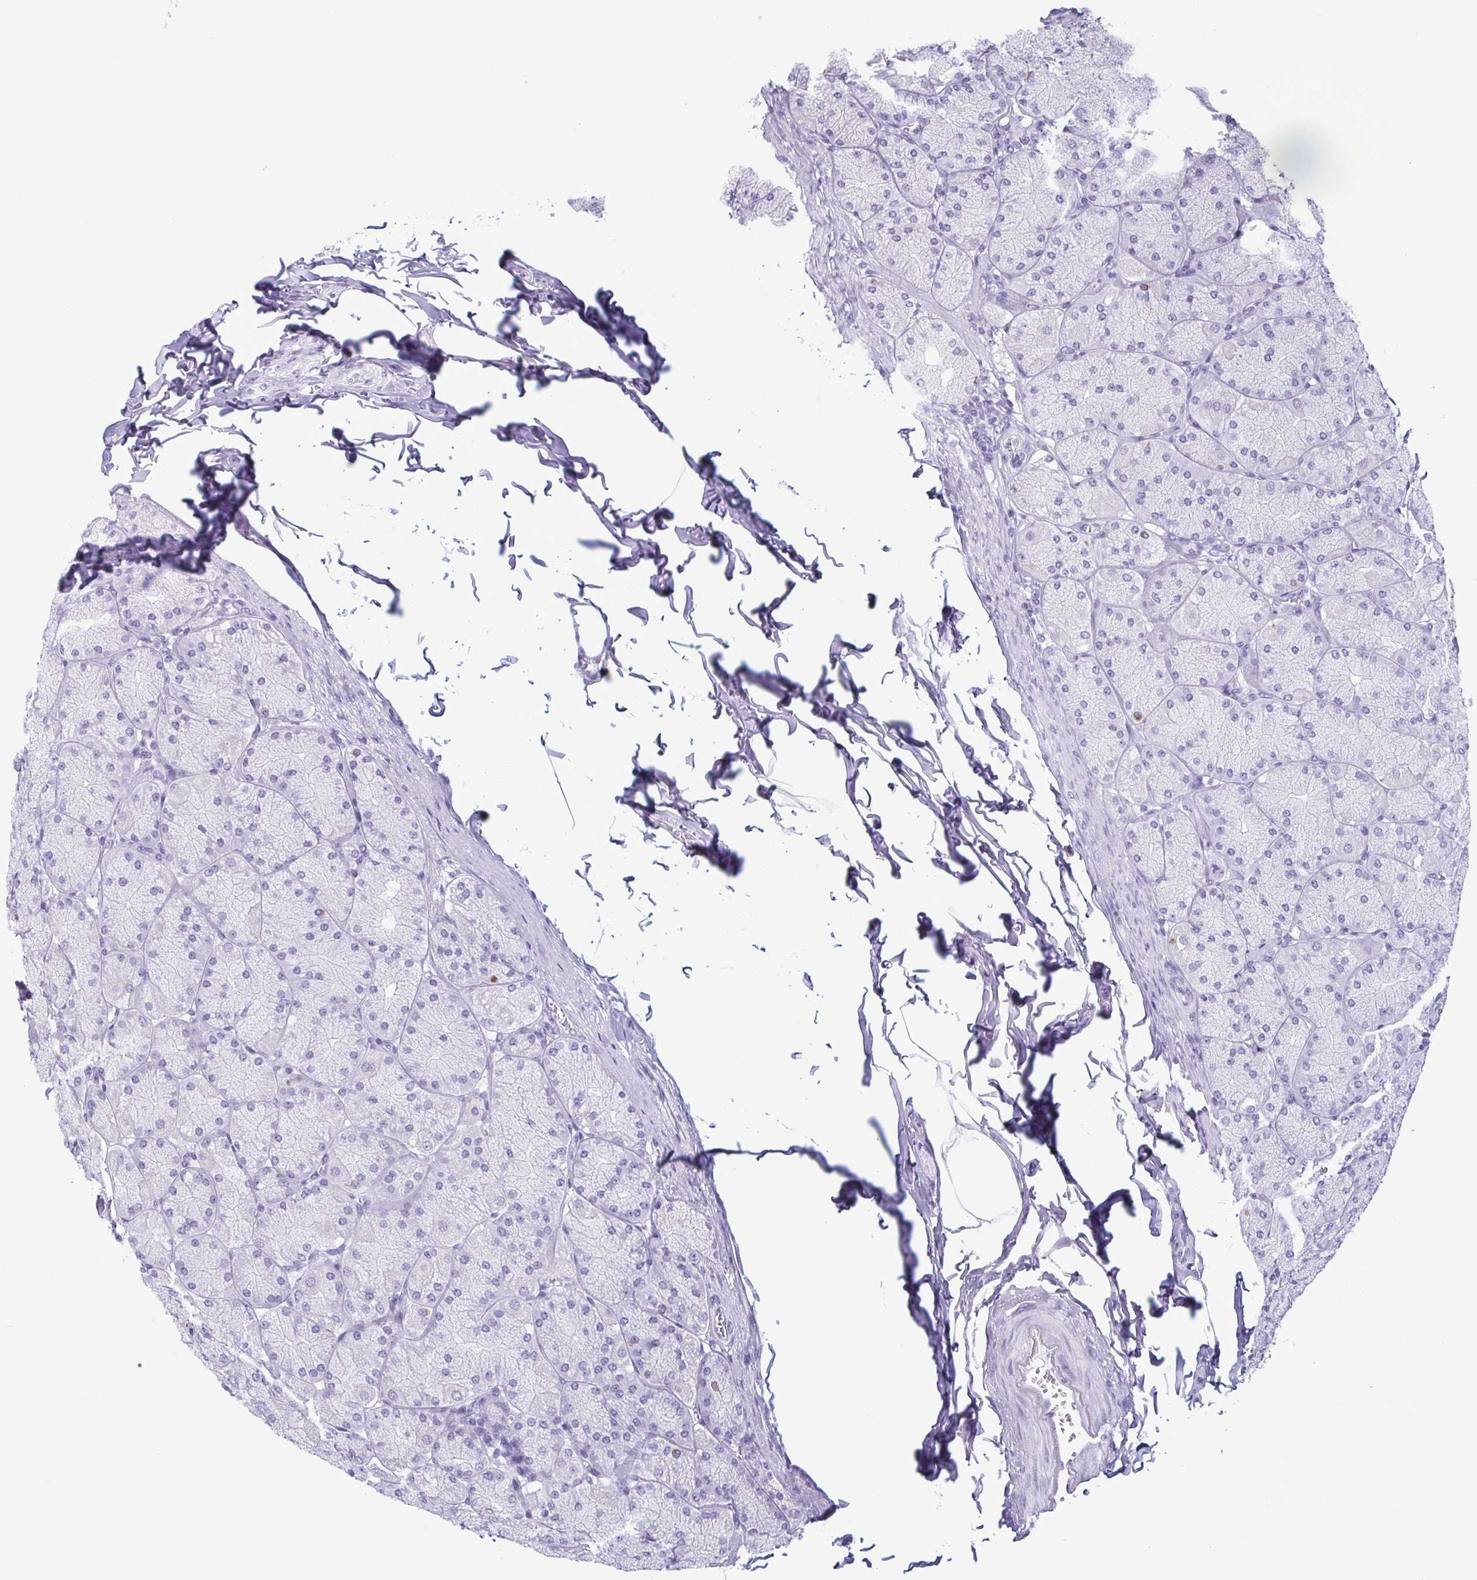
{"staining": {"intensity": "negative", "quantity": "none", "location": "none"}, "tissue": "stomach", "cell_type": "Glandular cells", "image_type": "normal", "snomed": [{"axis": "morphology", "description": "Normal tissue, NOS"}, {"axis": "topography", "description": "Stomach, upper"}], "caption": "IHC of benign stomach reveals no positivity in glandular cells.", "gene": "KRT10", "patient": {"sex": "female", "age": 56}}